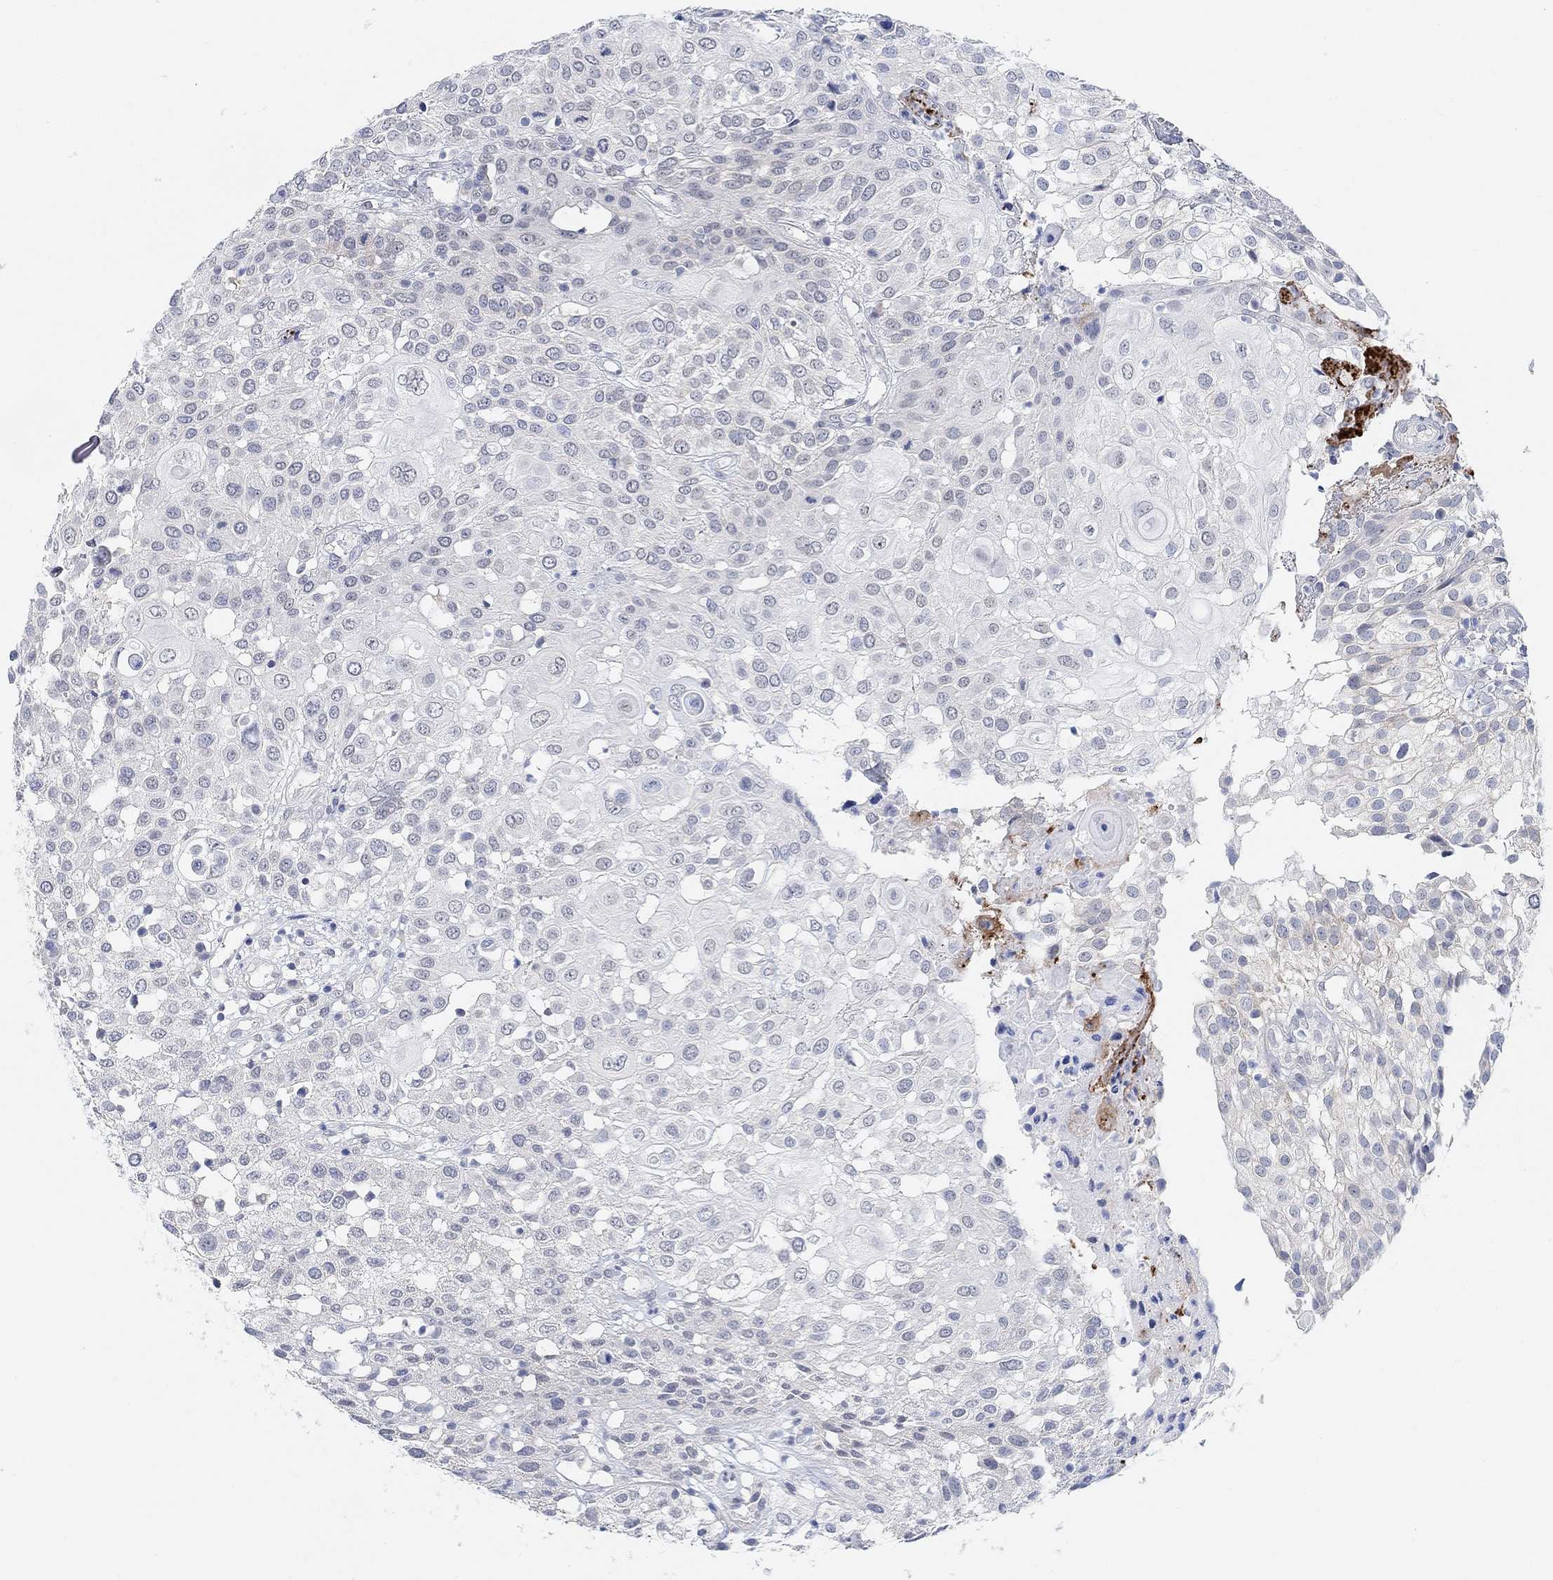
{"staining": {"intensity": "negative", "quantity": "none", "location": "none"}, "tissue": "urothelial cancer", "cell_type": "Tumor cells", "image_type": "cancer", "snomed": [{"axis": "morphology", "description": "Urothelial carcinoma, High grade"}, {"axis": "topography", "description": "Urinary bladder"}], "caption": "Human high-grade urothelial carcinoma stained for a protein using immunohistochemistry (IHC) displays no staining in tumor cells.", "gene": "RIMS1", "patient": {"sex": "female", "age": 79}}